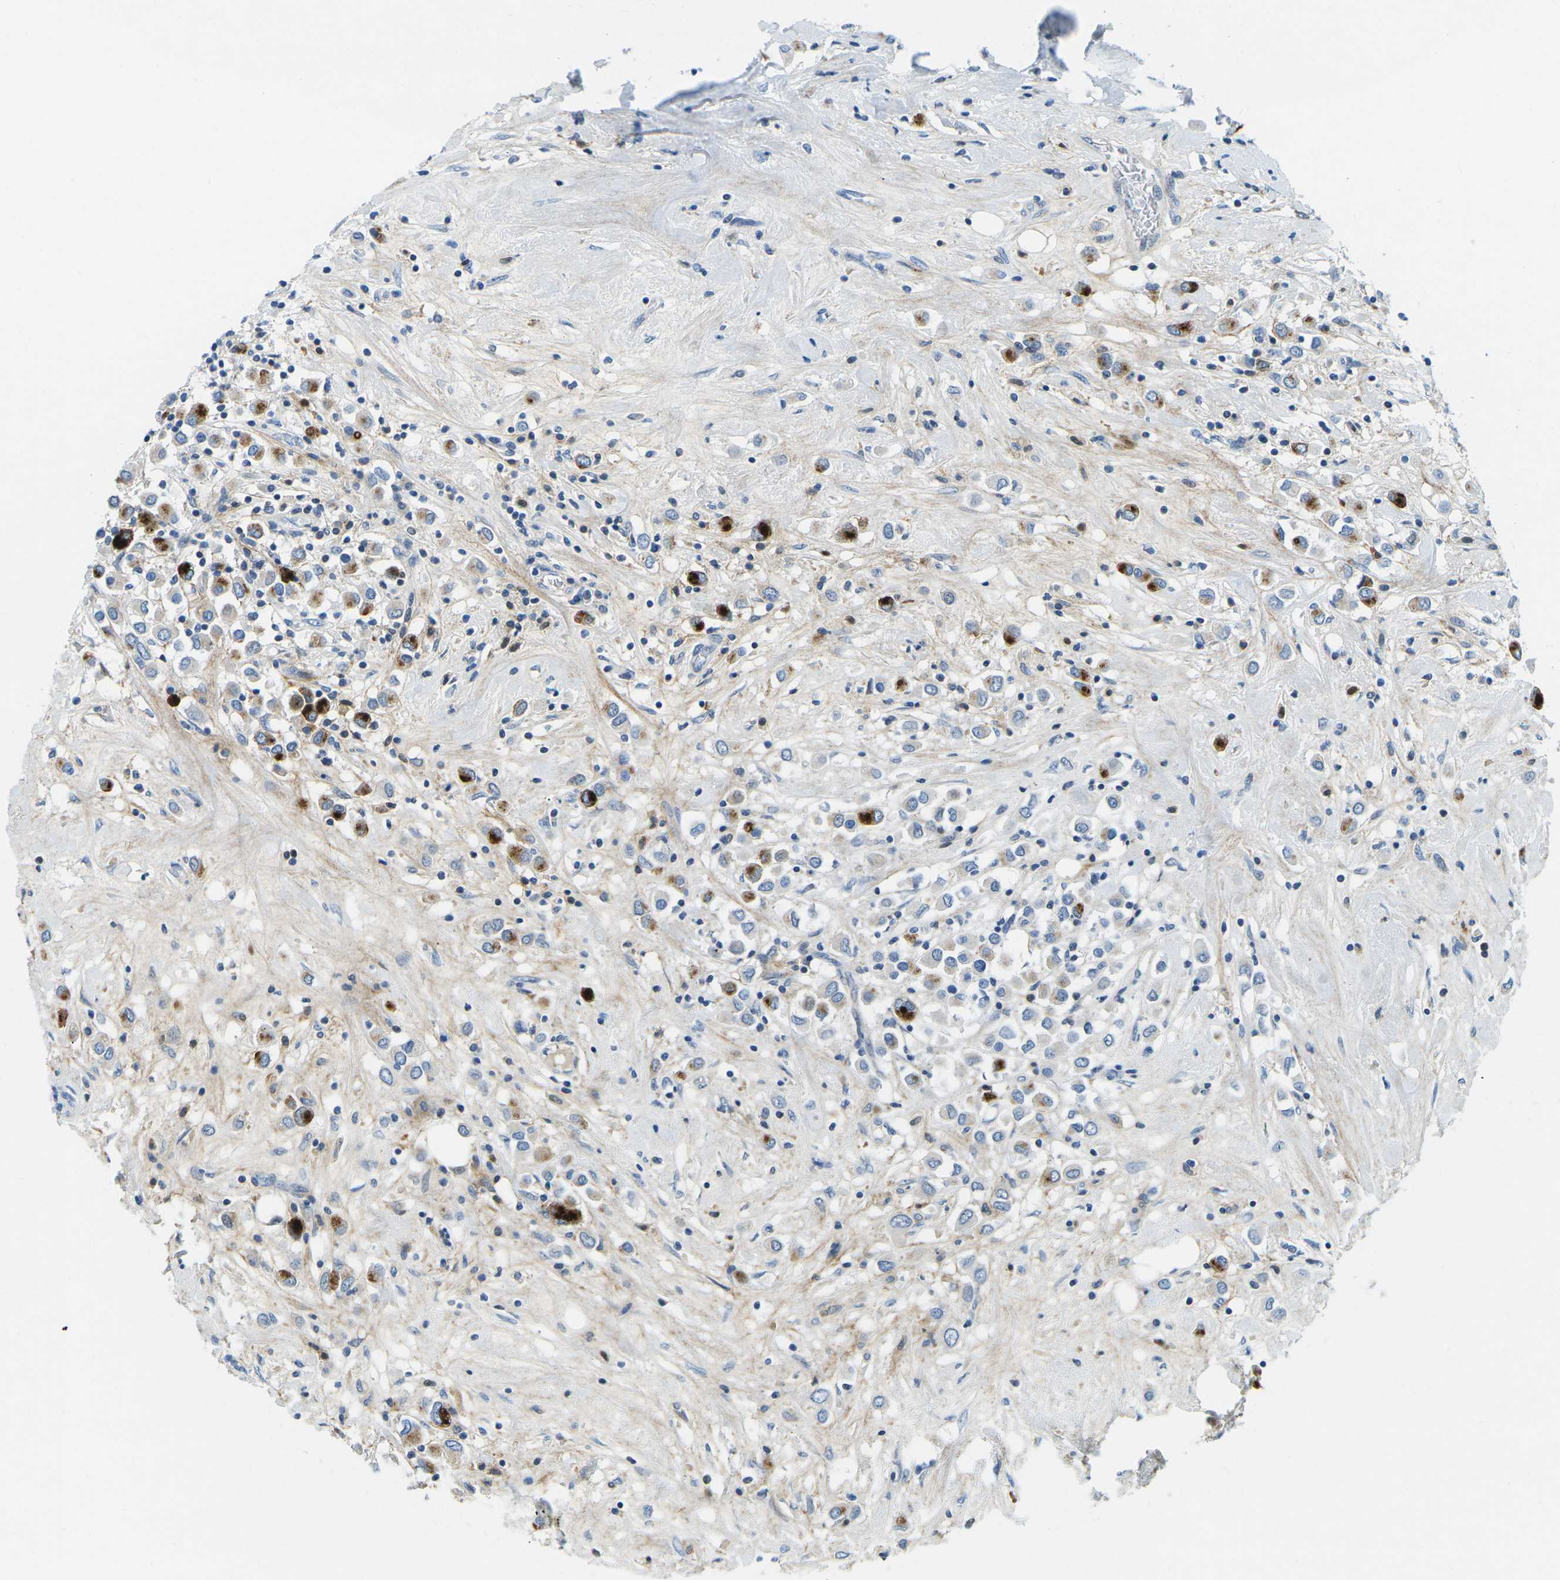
{"staining": {"intensity": "strong", "quantity": "<25%", "location": "cytoplasmic/membranous"}, "tissue": "breast cancer", "cell_type": "Tumor cells", "image_type": "cancer", "snomed": [{"axis": "morphology", "description": "Duct carcinoma"}, {"axis": "topography", "description": "Breast"}], "caption": "A medium amount of strong cytoplasmic/membranous expression is present in about <25% of tumor cells in breast cancer (intraductal carcinoma) tissue. (Stains: DAB in brown, nuclei in blue, Microscopy: brightfield microscopy at high magnification).", "gene": "CFB", "patient": {"sex": "female", "age": 61}}